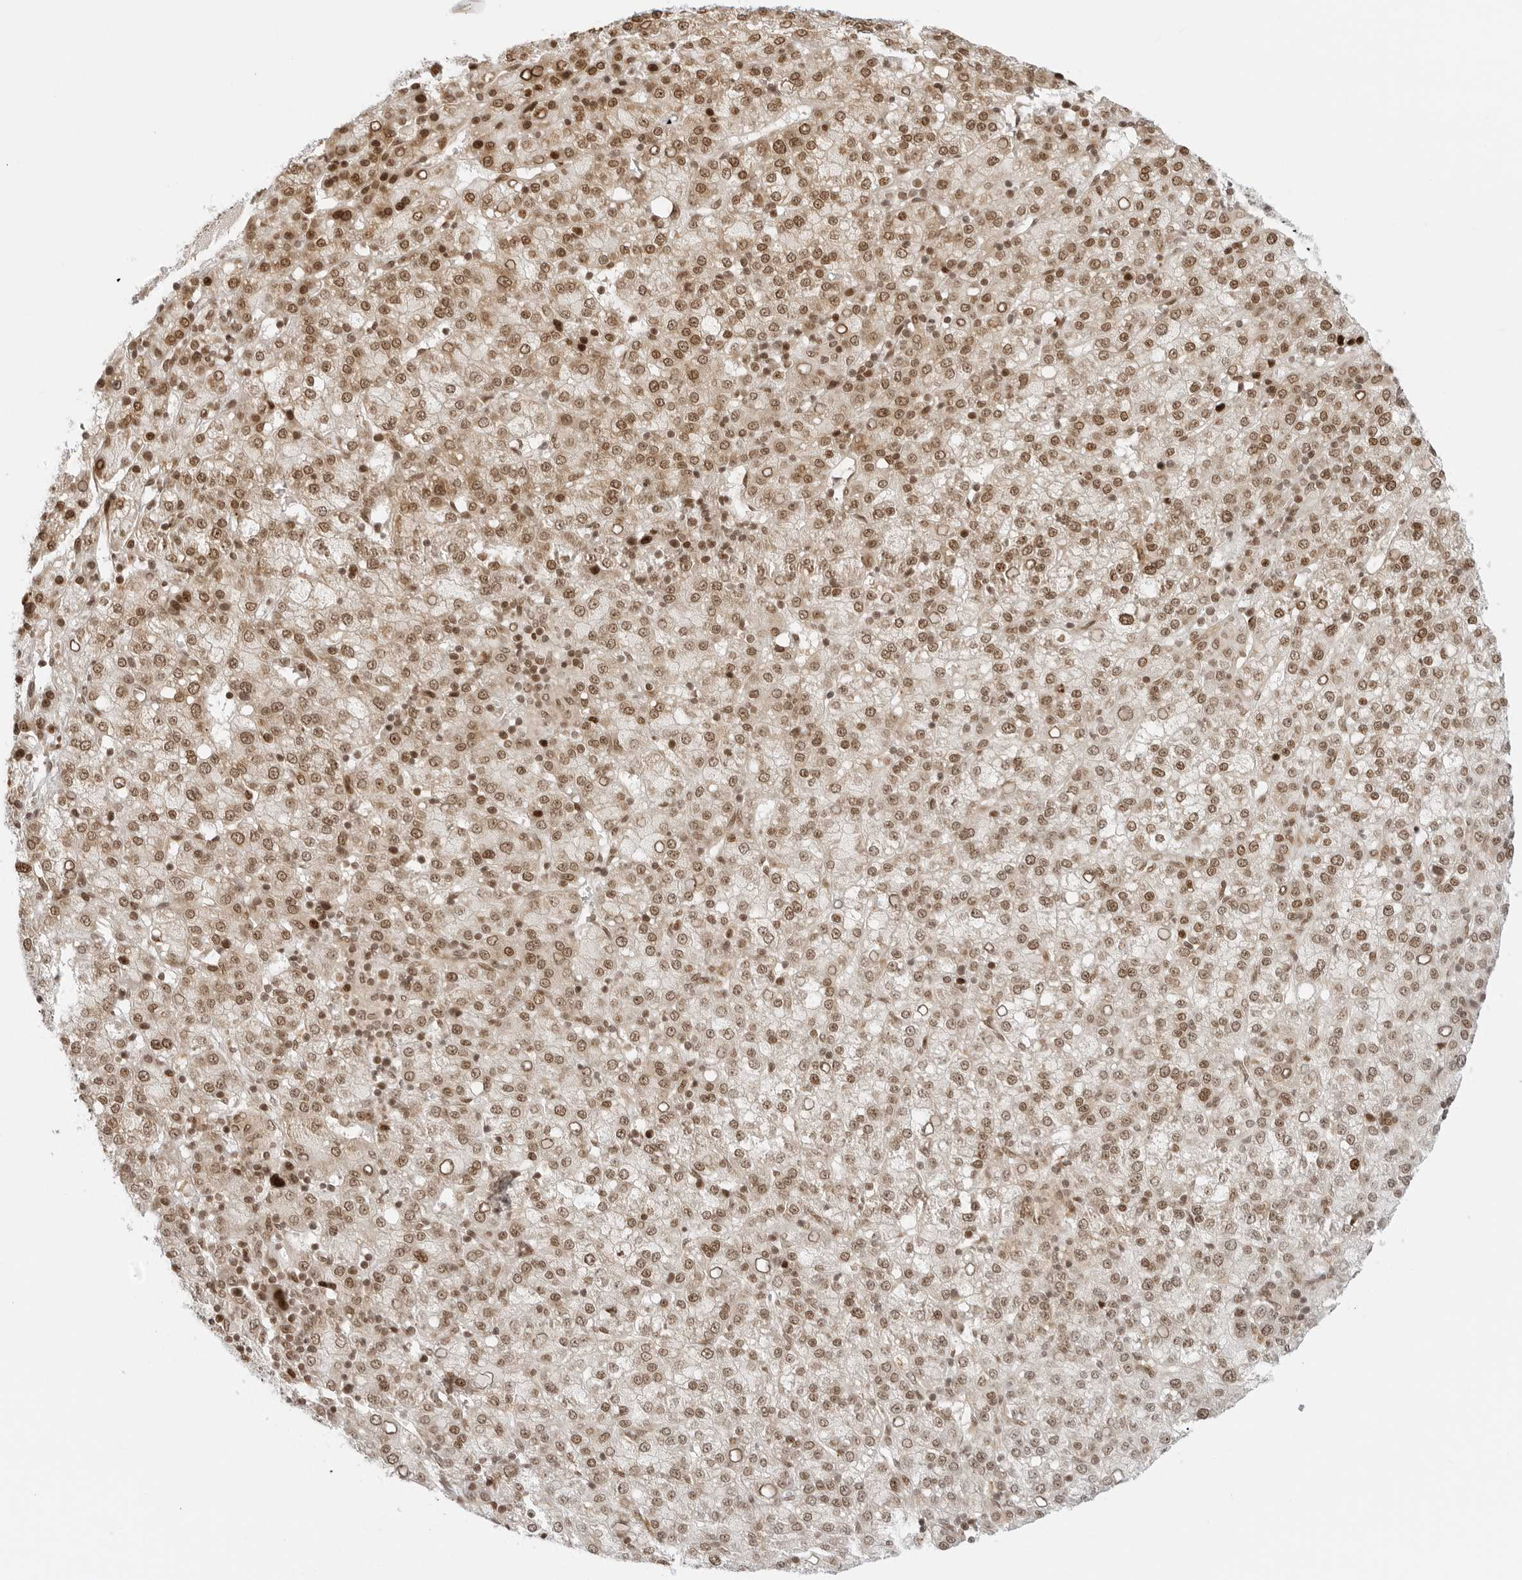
{"staining": {"intensity": "moderate", "quantity": ">75%", "location": "nuclear"}, "tissue": "liver cancer", "cell_type": "Tumor cells", "image_type": "cancer", "snomed": [{"axis": "morphology", "description": "Carcinoma, Hepatocellular, NOS"}, {"axis": "topography", "description": "Liver"}], "caption": "Liver hepatocellular carcinoma stained for a protein (brown) shows moderate nuclear positive staining in approximately >75% of tumor cells.", "gene": "RCC1", "patient": {"sex": "female", "age": 58}}